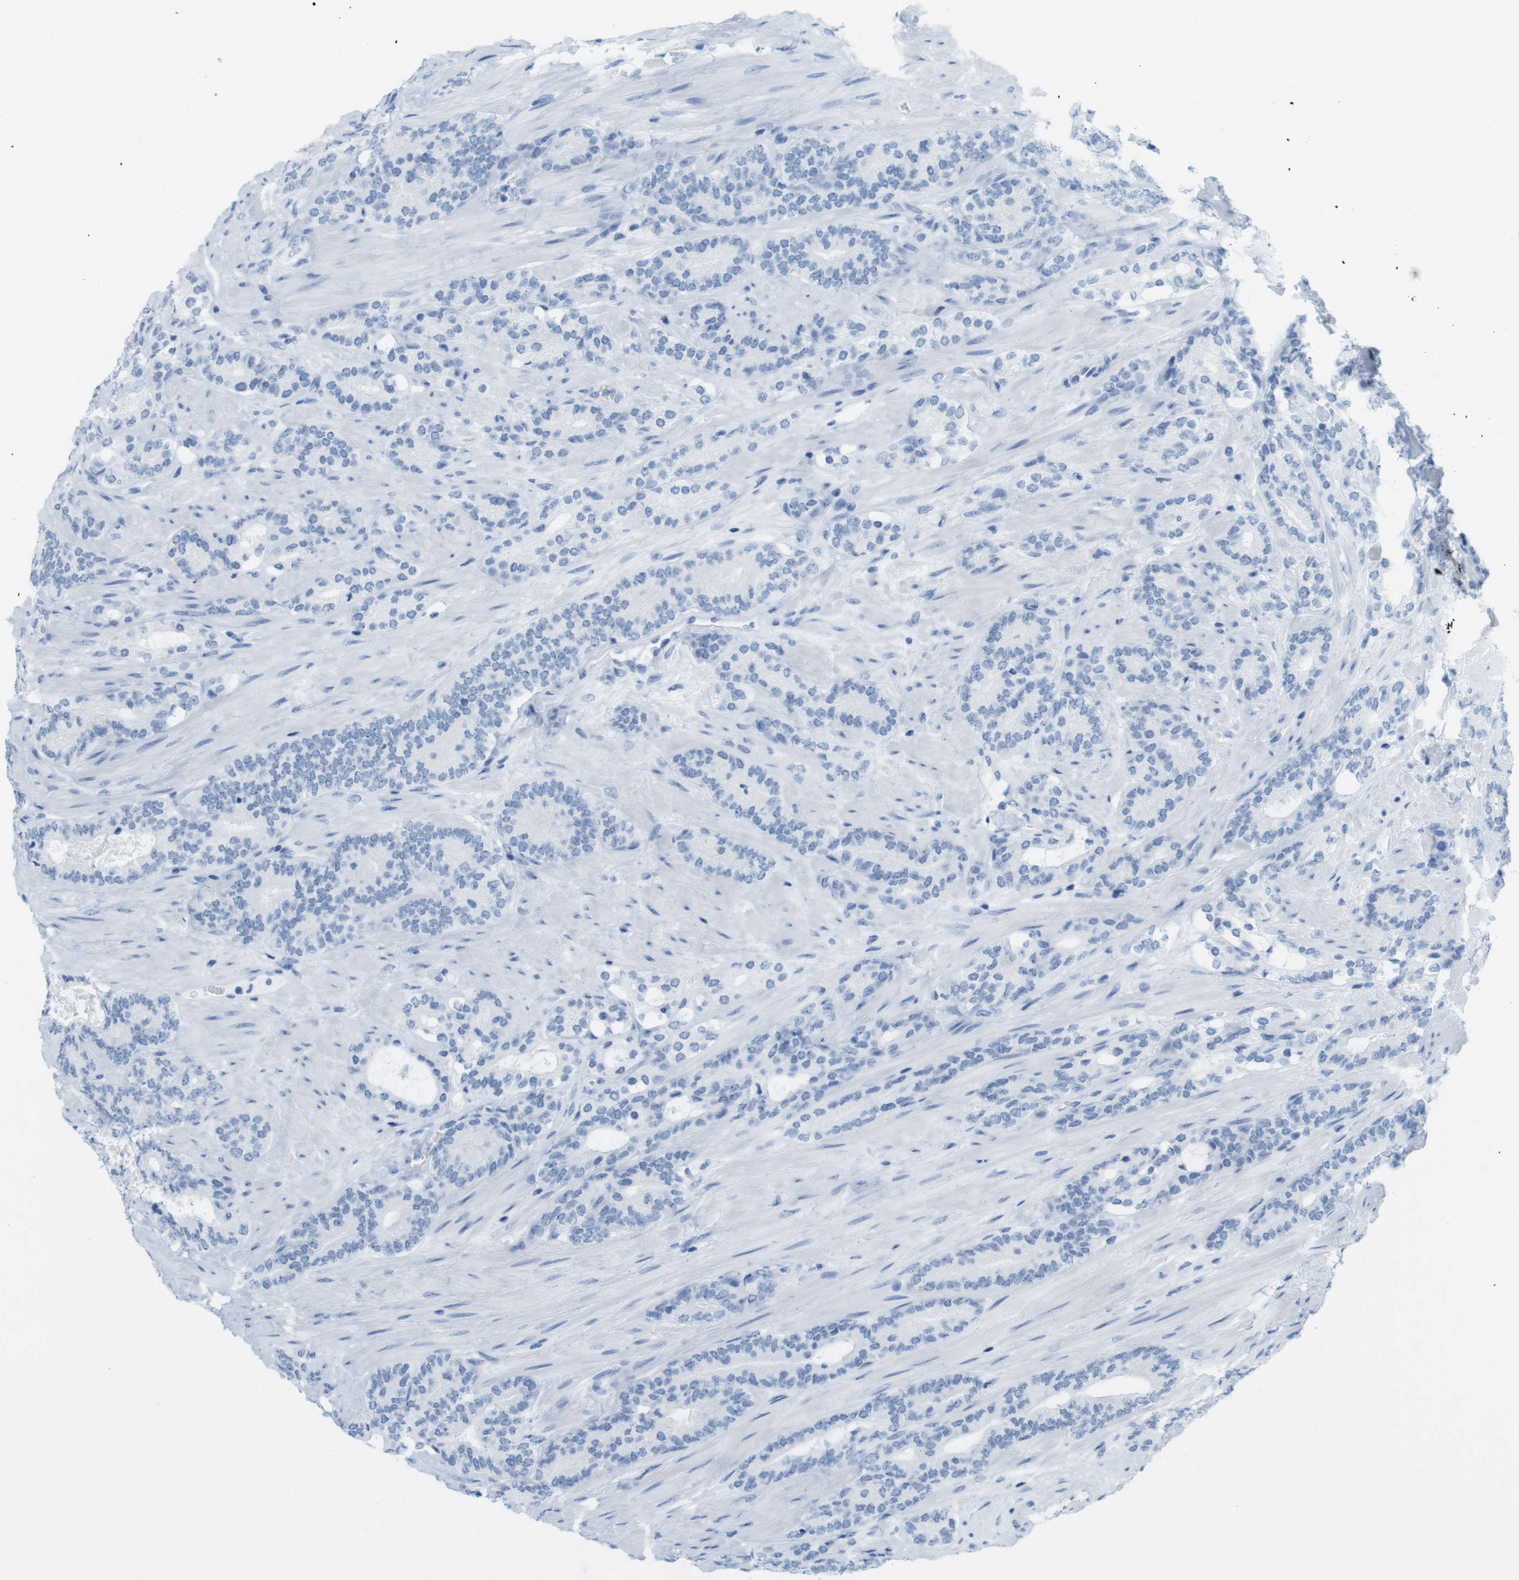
{"staining": {"intensity": "negative", "quantity": "none", "location": "none"}, "tissue": "prostate cancer", "cell_type": "Tumor cells", "image_type": "cancer", "snomed": [{"axis": "morphology", "description": "Adenocarcinoma, Low grade"}, {"axis": "topography", "description": "Prostate"}], "caption": "This micrograph is of adenocarcinoma (low-grade) (prostate) stained with IHC to label a protein in brown with the nuclei are counter-stained blue. There is no positivity in tumor cells.", "gene": "TNNT2", "patient": {"sex": "male", "age": 63}}